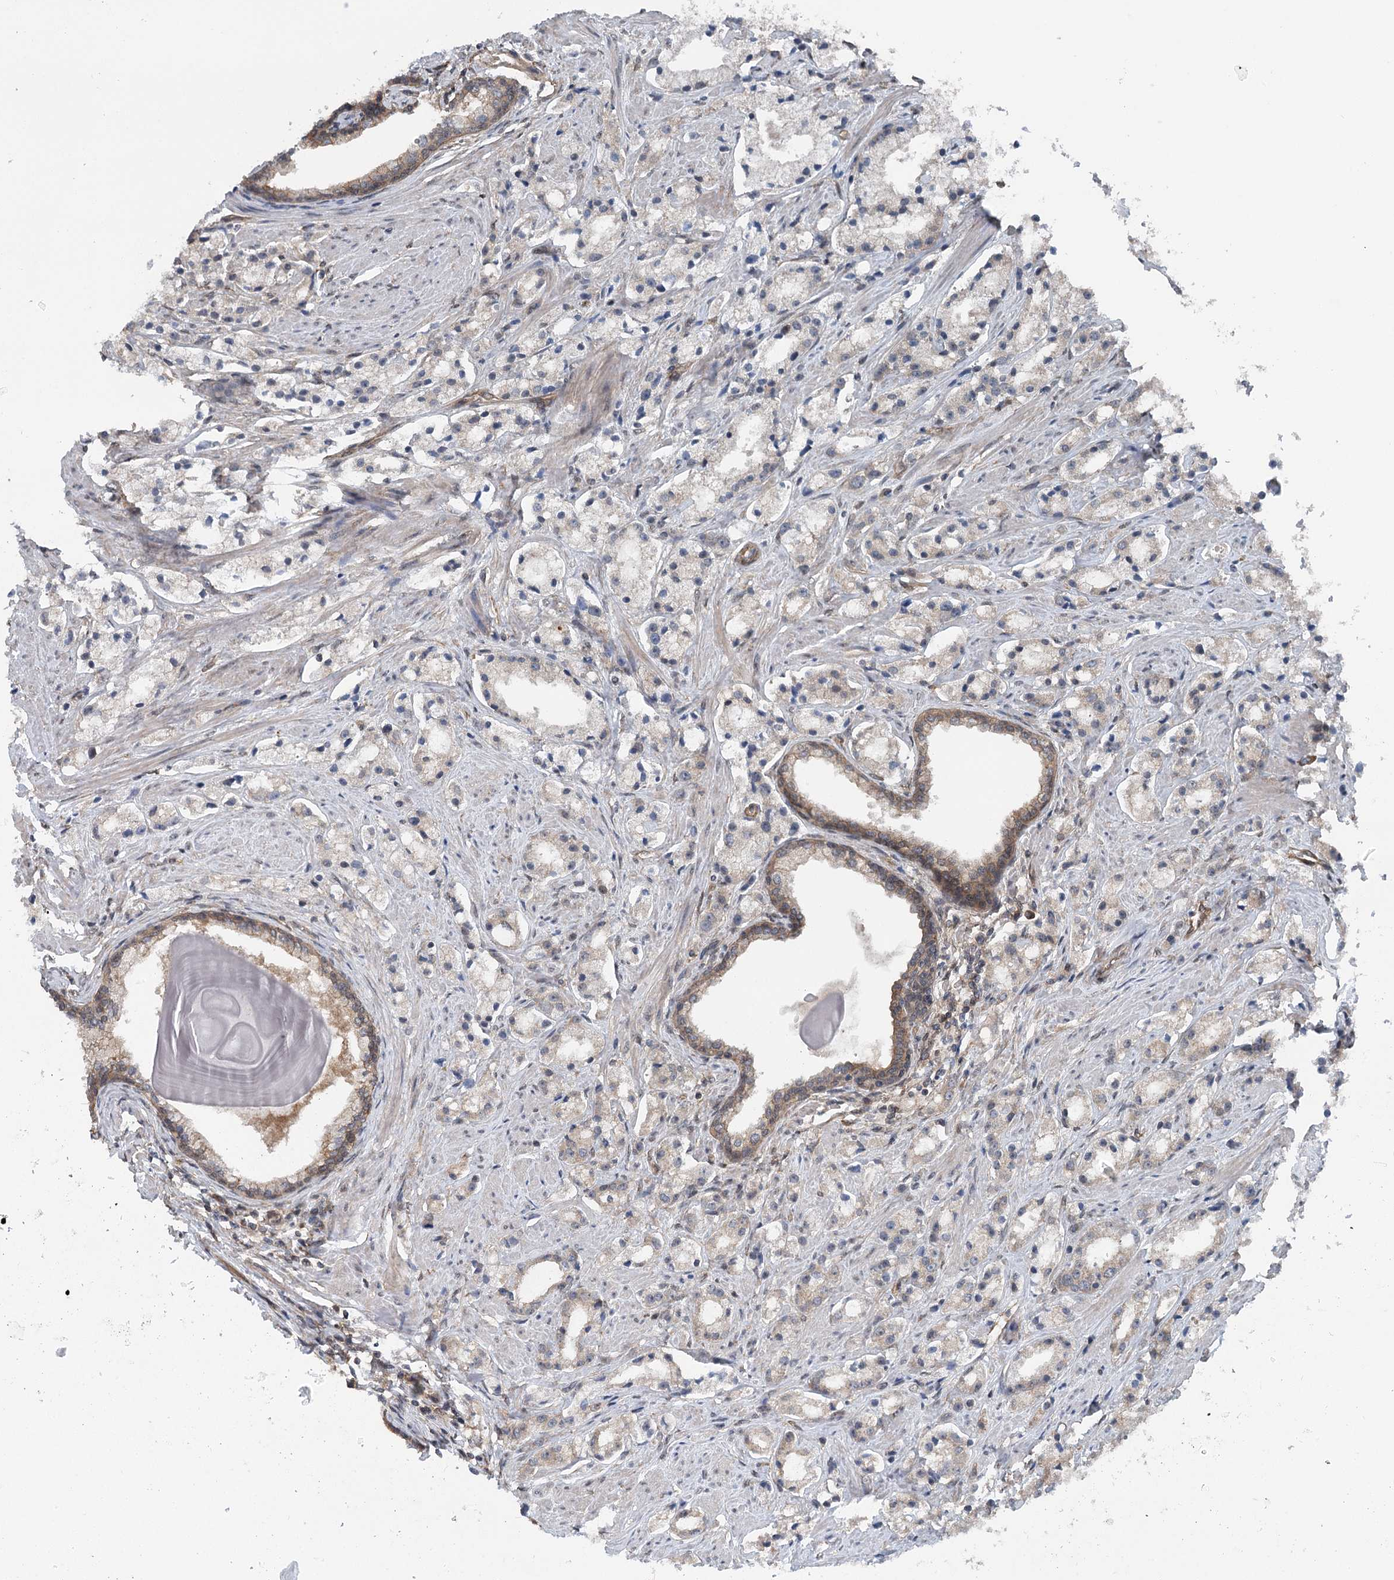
{"staining": {"intensity": "moderate", "quantity": "<25%", "location": "cytoplasmic/membranous"}, "tissue": "prostate cancer", "cell_type": "Tumor cells", "image_type": "cancer", "snomed": [{"axis": "morphology", "description": "Adenocarcinoma, High grade"}, {"axis": "topography", "description": "Prostate"}], "caption": "DAB immunohistochemical staining of prostate high-grade adenocarcinoma shows moderate cytoplasmic/membranous protein expression in approximately <25% of tumor cells.", "gene": "IQSEC1", "patient": {"sex": "male", "age": 66}}